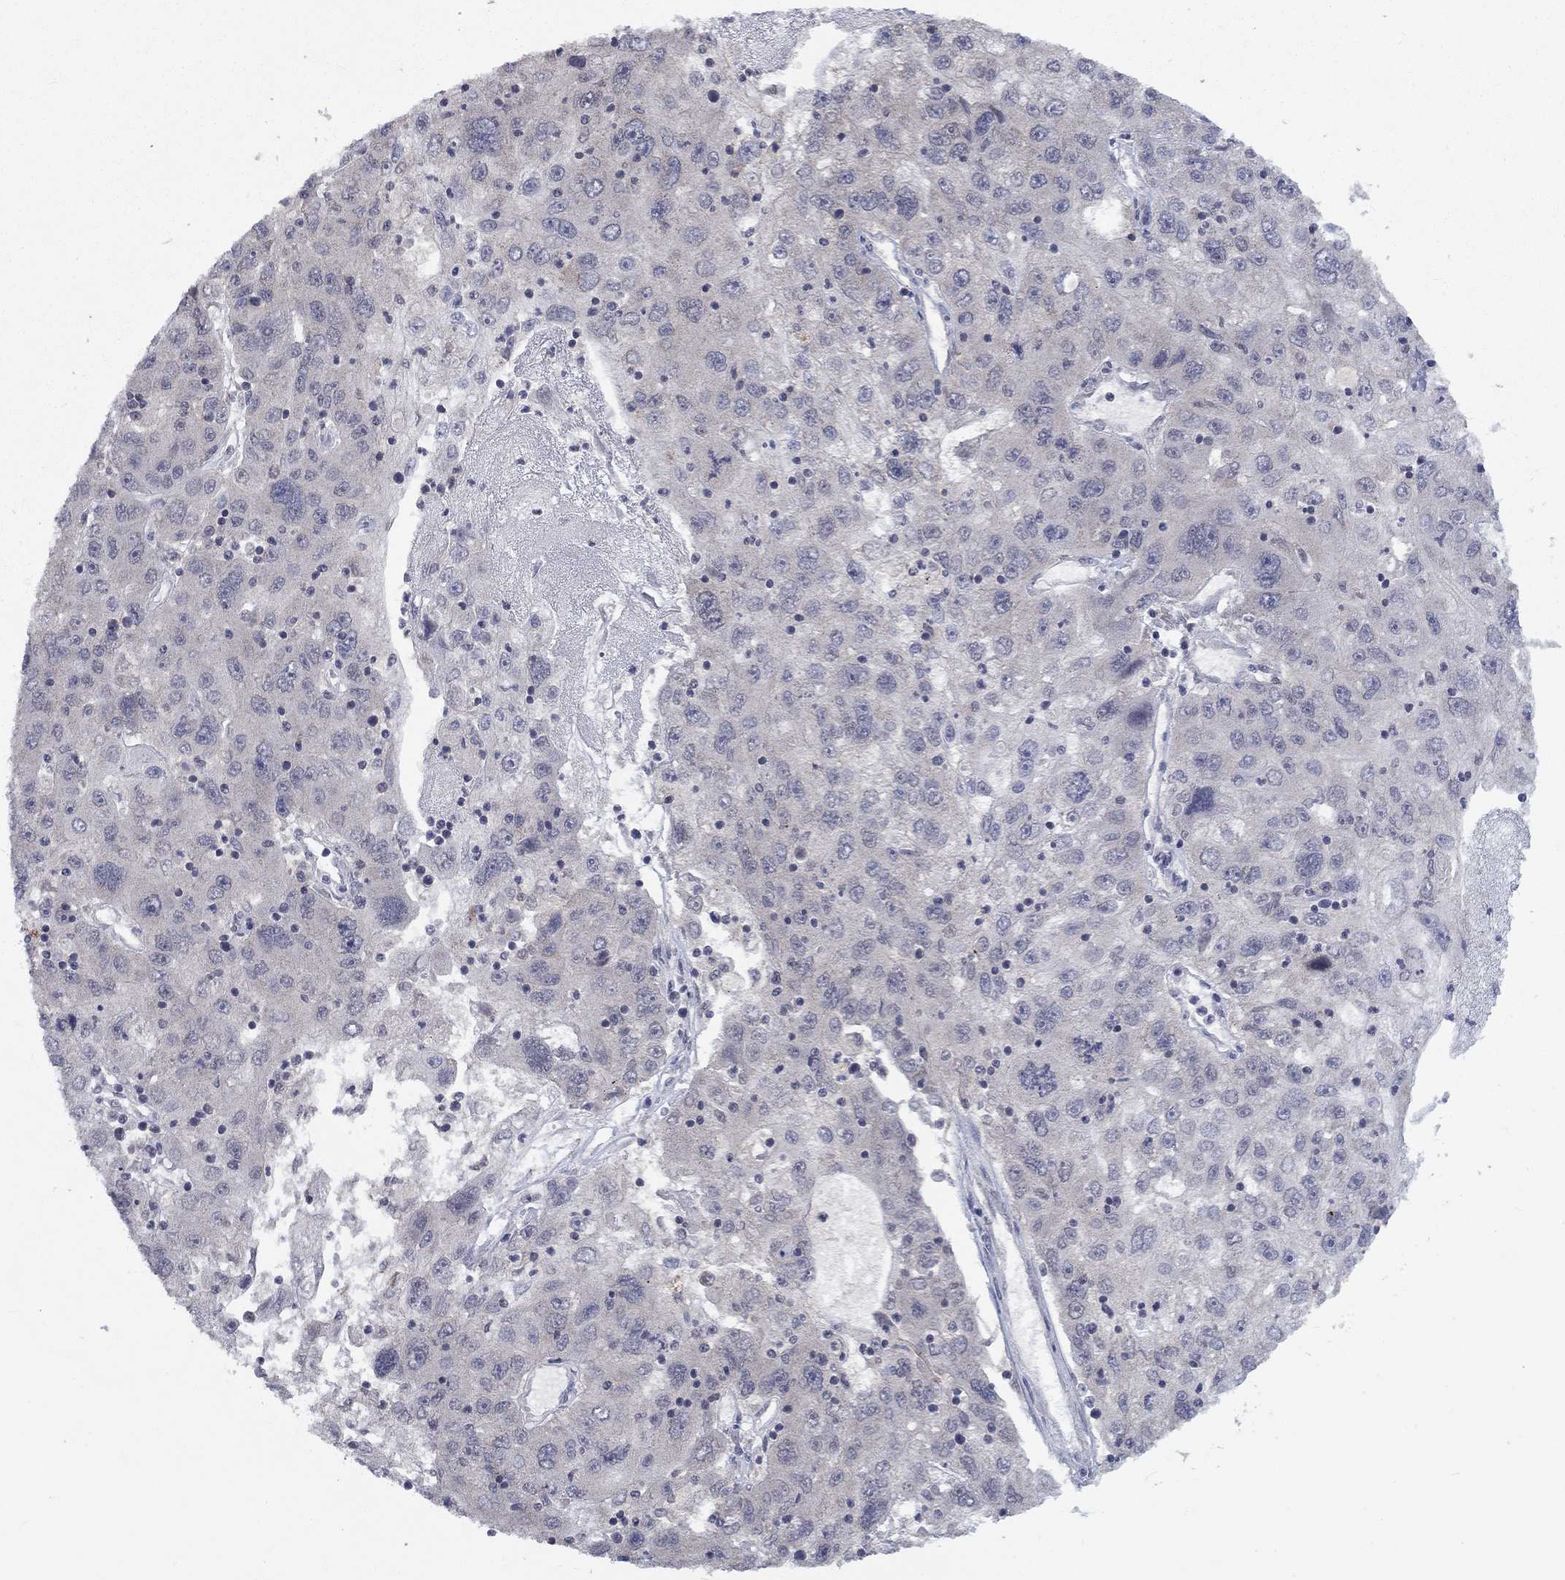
{"staining": {"intensity": "negative", "quantity": "none", "location": "none"}, "tissue": "stomach cancer", "cell_type": "Tumor cells", "image_type": "cancer", "snomed": [{"axis": "morphology", "description": "Adenocarcinoma, NOS"}, {"axis": "topography", "description": "Stomach"}], "caption": "Immunohistochemistry photomicrograph of neoplastic tissue: human adenocarcinoma (stomach) stained with DAB (3,3'-diaminobenzidine) demonstrates no significant protein positivity in tumor cells.", "gene": "SPATA33", "patient": {"sex": "male", "age": 56}}